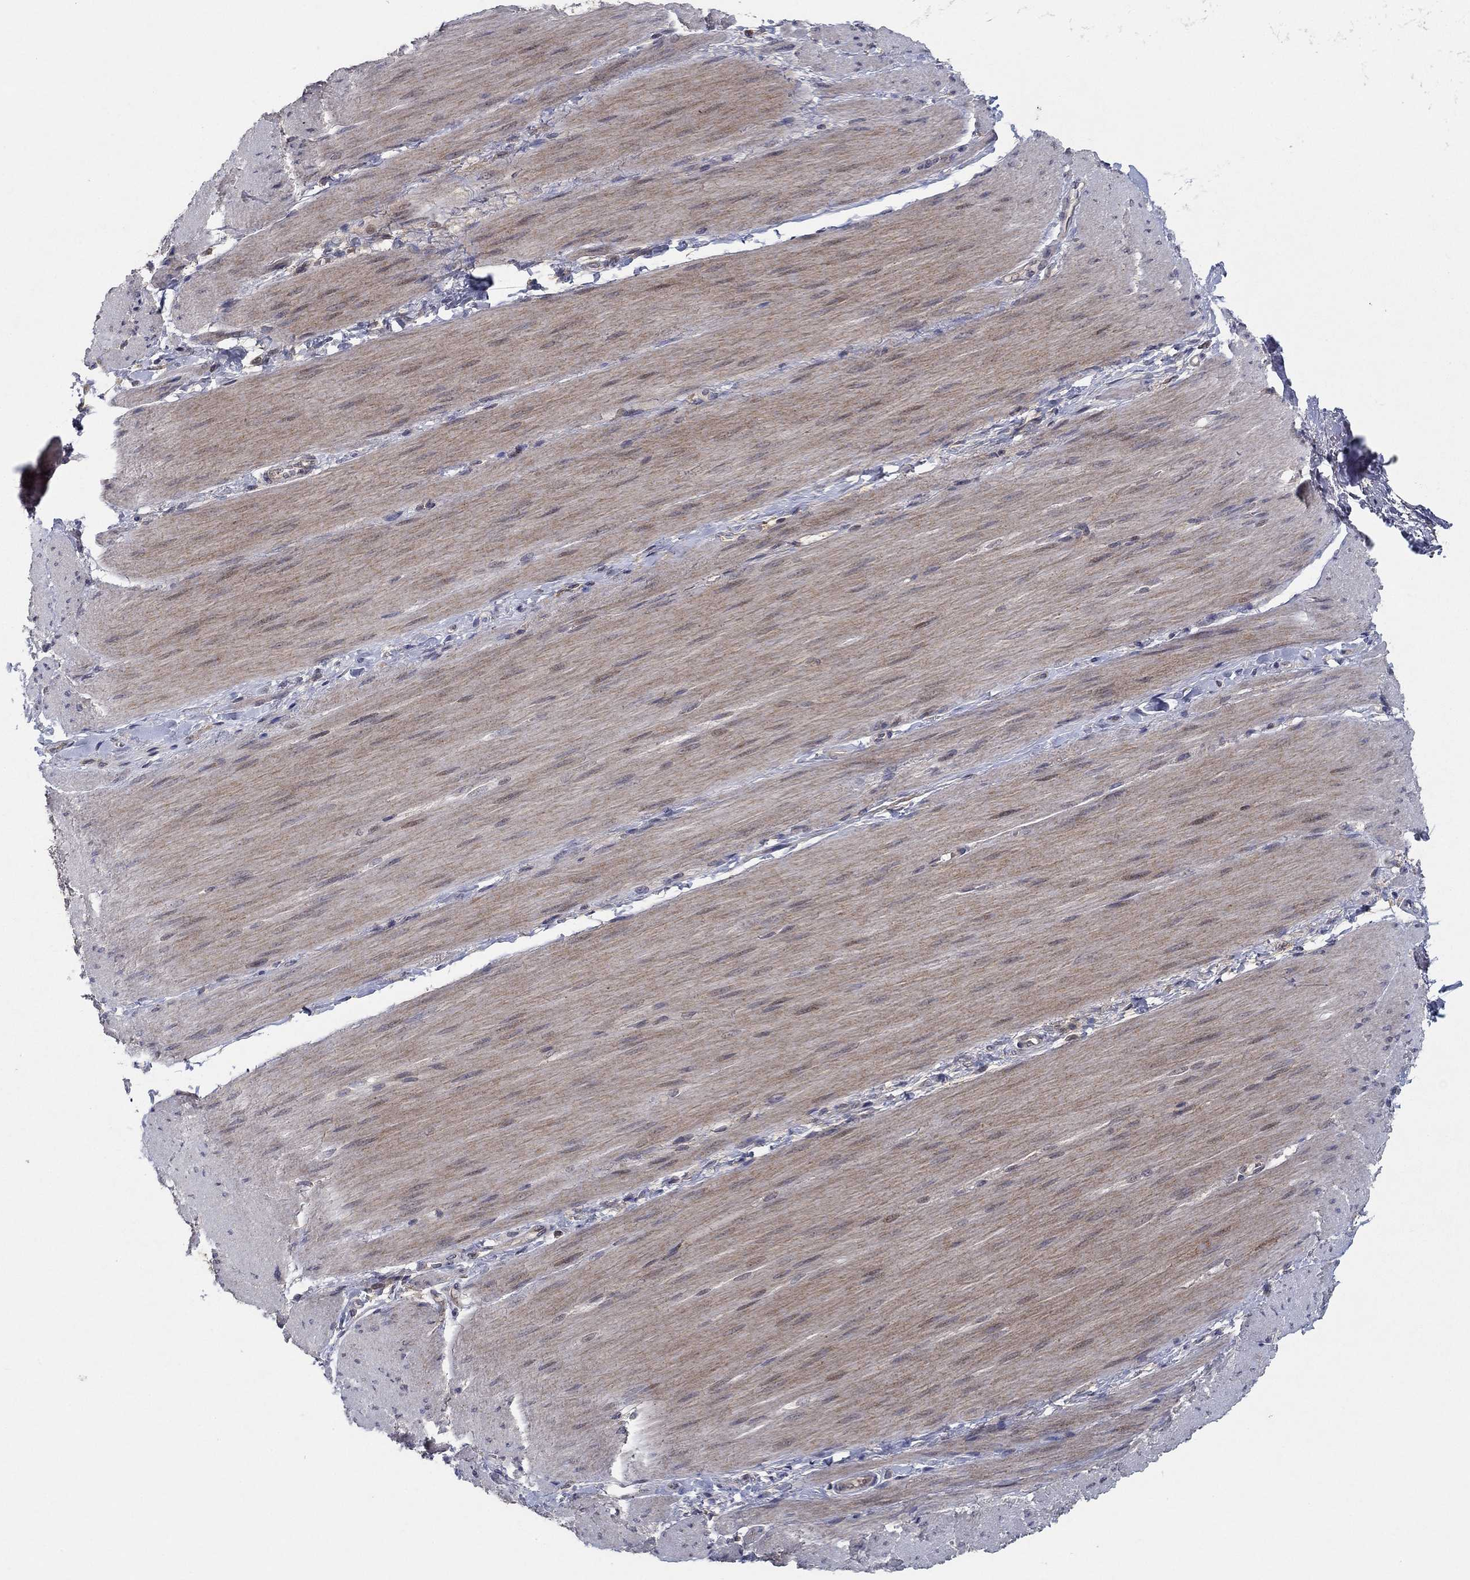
{"staining": {"intensity": "negative", "quantity": "none", "location": "none"}, "tissue": "adipose tissue", "cell_type": "Adipocytes", "image_type": "normal", "snomed": [{"axis": "morphology", "description": "Normal tissue, NOS"}, {"axis": "topography", "description": "Smooth muscle"}, {"axis": "topography", "description": "Duodenum"}, {"axis": "topography", "description": "Peripheral nerve tissue"}], "caption": "Normal adipose tissue was stained to show a protein in brown. There is no significant staining in adipocytes. The staining is performed using DAB brown chromogen with nuclei counter-stained in using hematoxylin.", "gene": "IL4", "patient": {"sex": "female", "age": 61}}